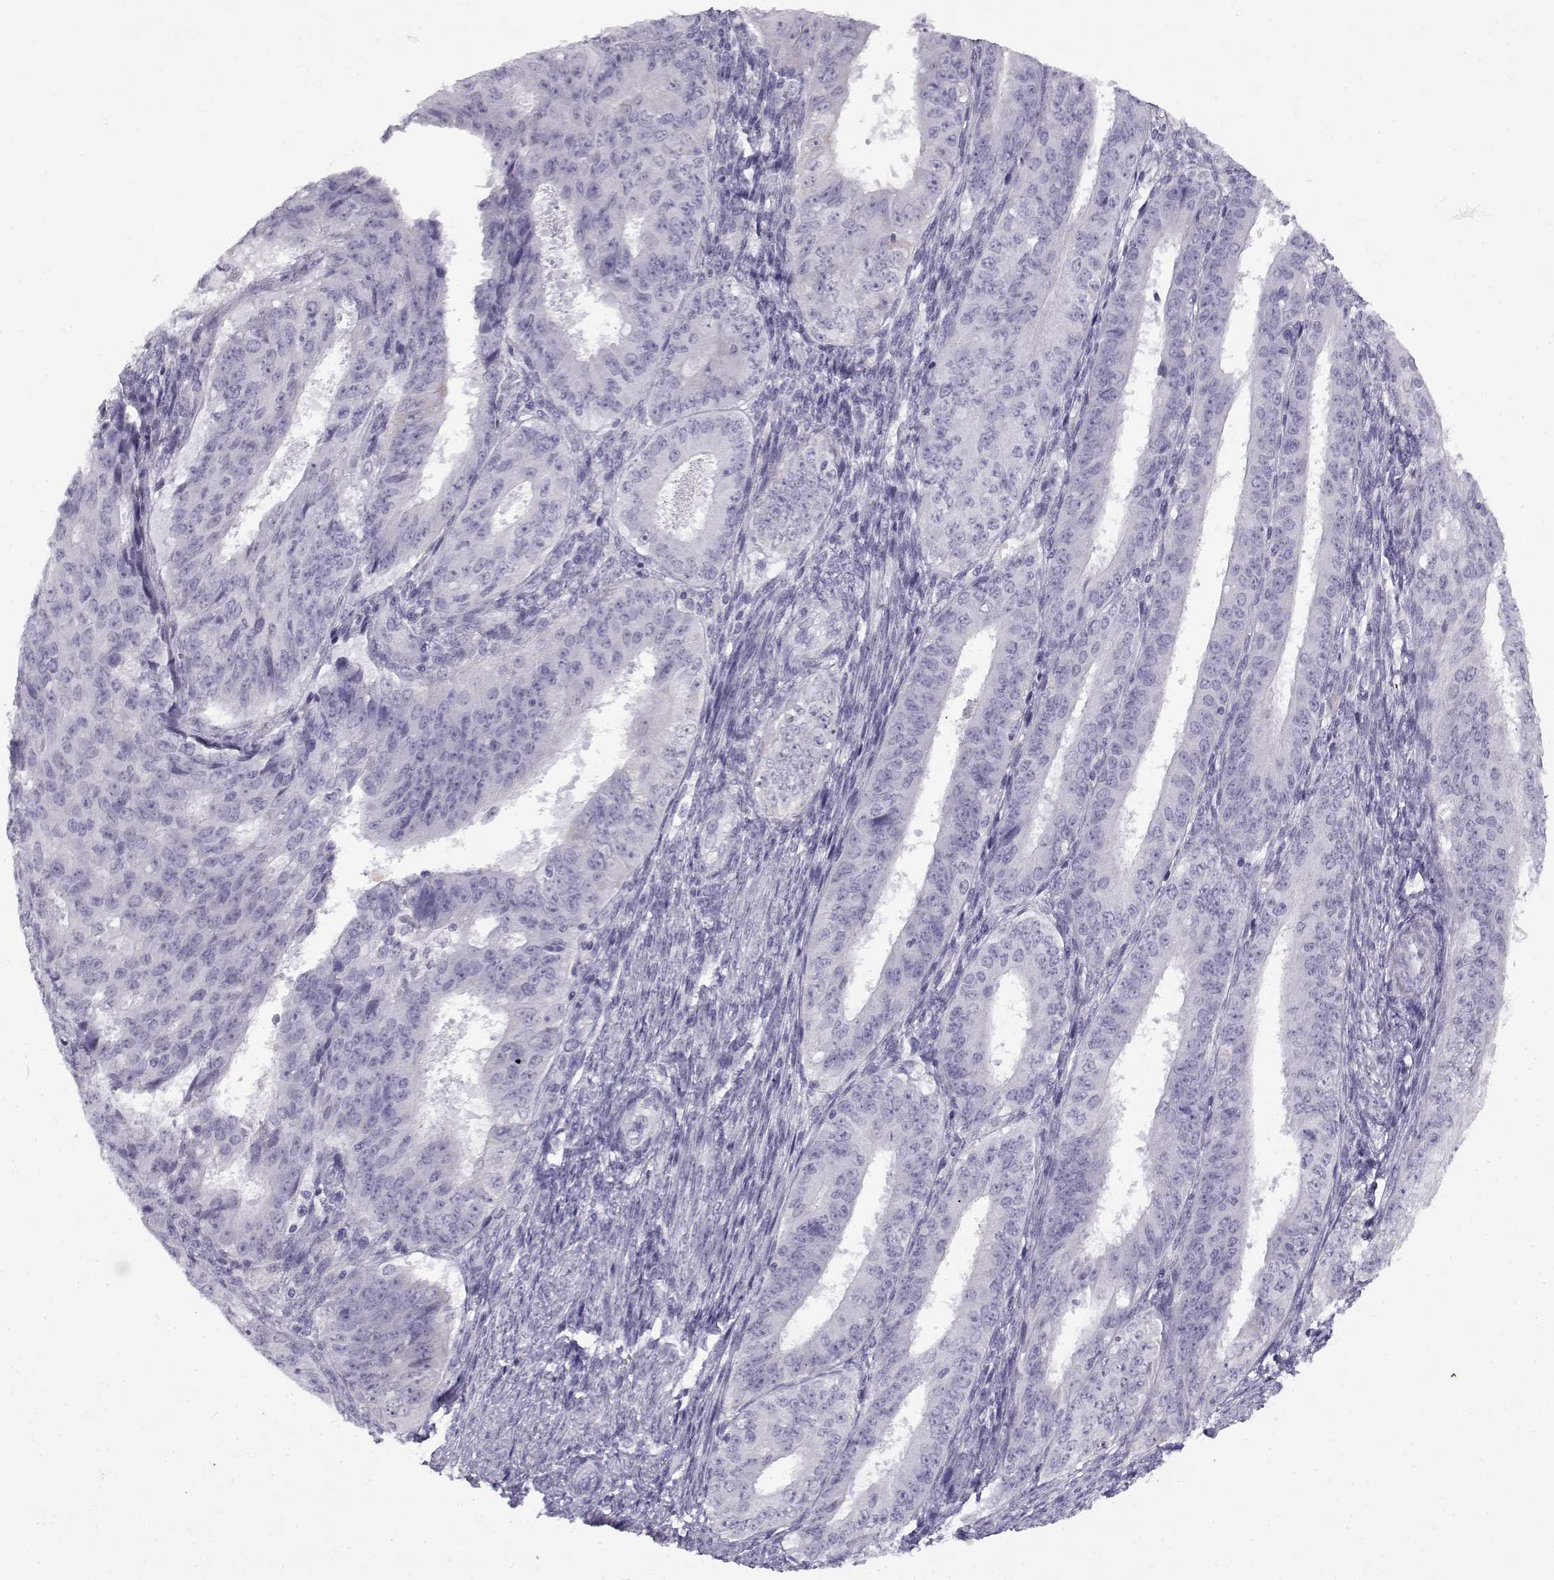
{"staining": {"intensity": "negative", "quantity": "none", "location": "none"}, "tissue": "ovarian cancer", "cell_type": "Tumor cells", "image_type": "cancer", "snomed": [{"axis": "morphology", "description": "Carcinoma, endometroid"}, {"axis": "topography", "description": "Ovary"}], "caption": "Immunohistochemical staining of endometroid carcinoma (ovarian) displays no significant expression in tumor cells.", "gene": "GTSF1L", "patient": {"sex": "female", "age": 42}}